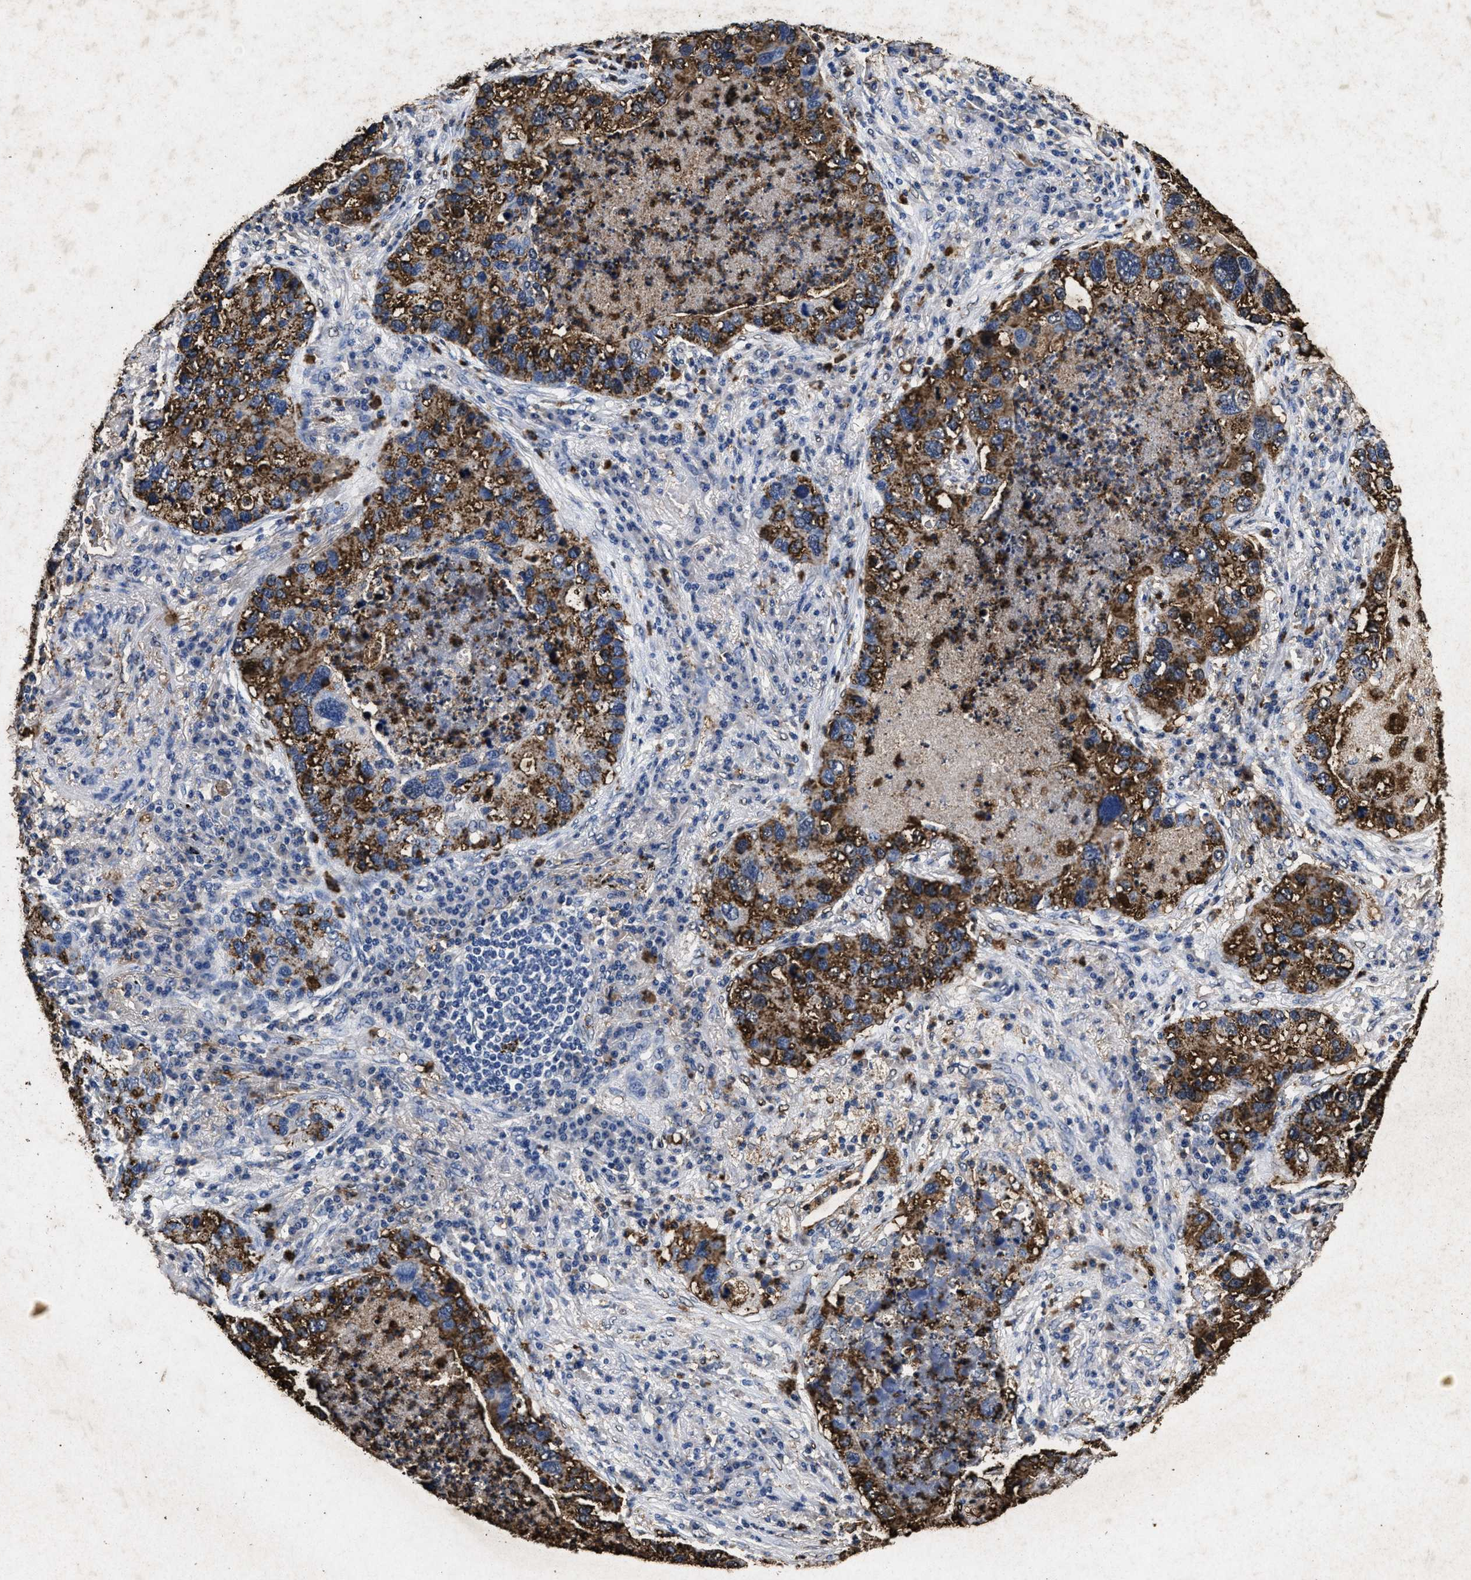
{"staining": {"intensity": "strong", "quantity": ">75%", "location": "cytoplasmic/membranous"}, "tissue": "lung cancer", "cell_type": "Tumor cells", "image_type": "cancer", "snomed": [{"axis": "morphology", "description": "Normal tissue, NOS"}, {"axis": "morphology", "description": "Adenocarcinoma, NOS"}, {"axis": "topography", "description": "Bronchus"}, {"axis": "topography", "description": "Lung"}], "caption": "High-power microscopy captured an IHC image of lung cancer (adenocarcinoma), revealing strong cytoplasmic/membranous positivity in about >75% of tumor cells. (DAB = brown stain, brightfield microscopy at high magnification).", "gene": "LTB4R2", "patient": {"sex": "male", "age": 54}}